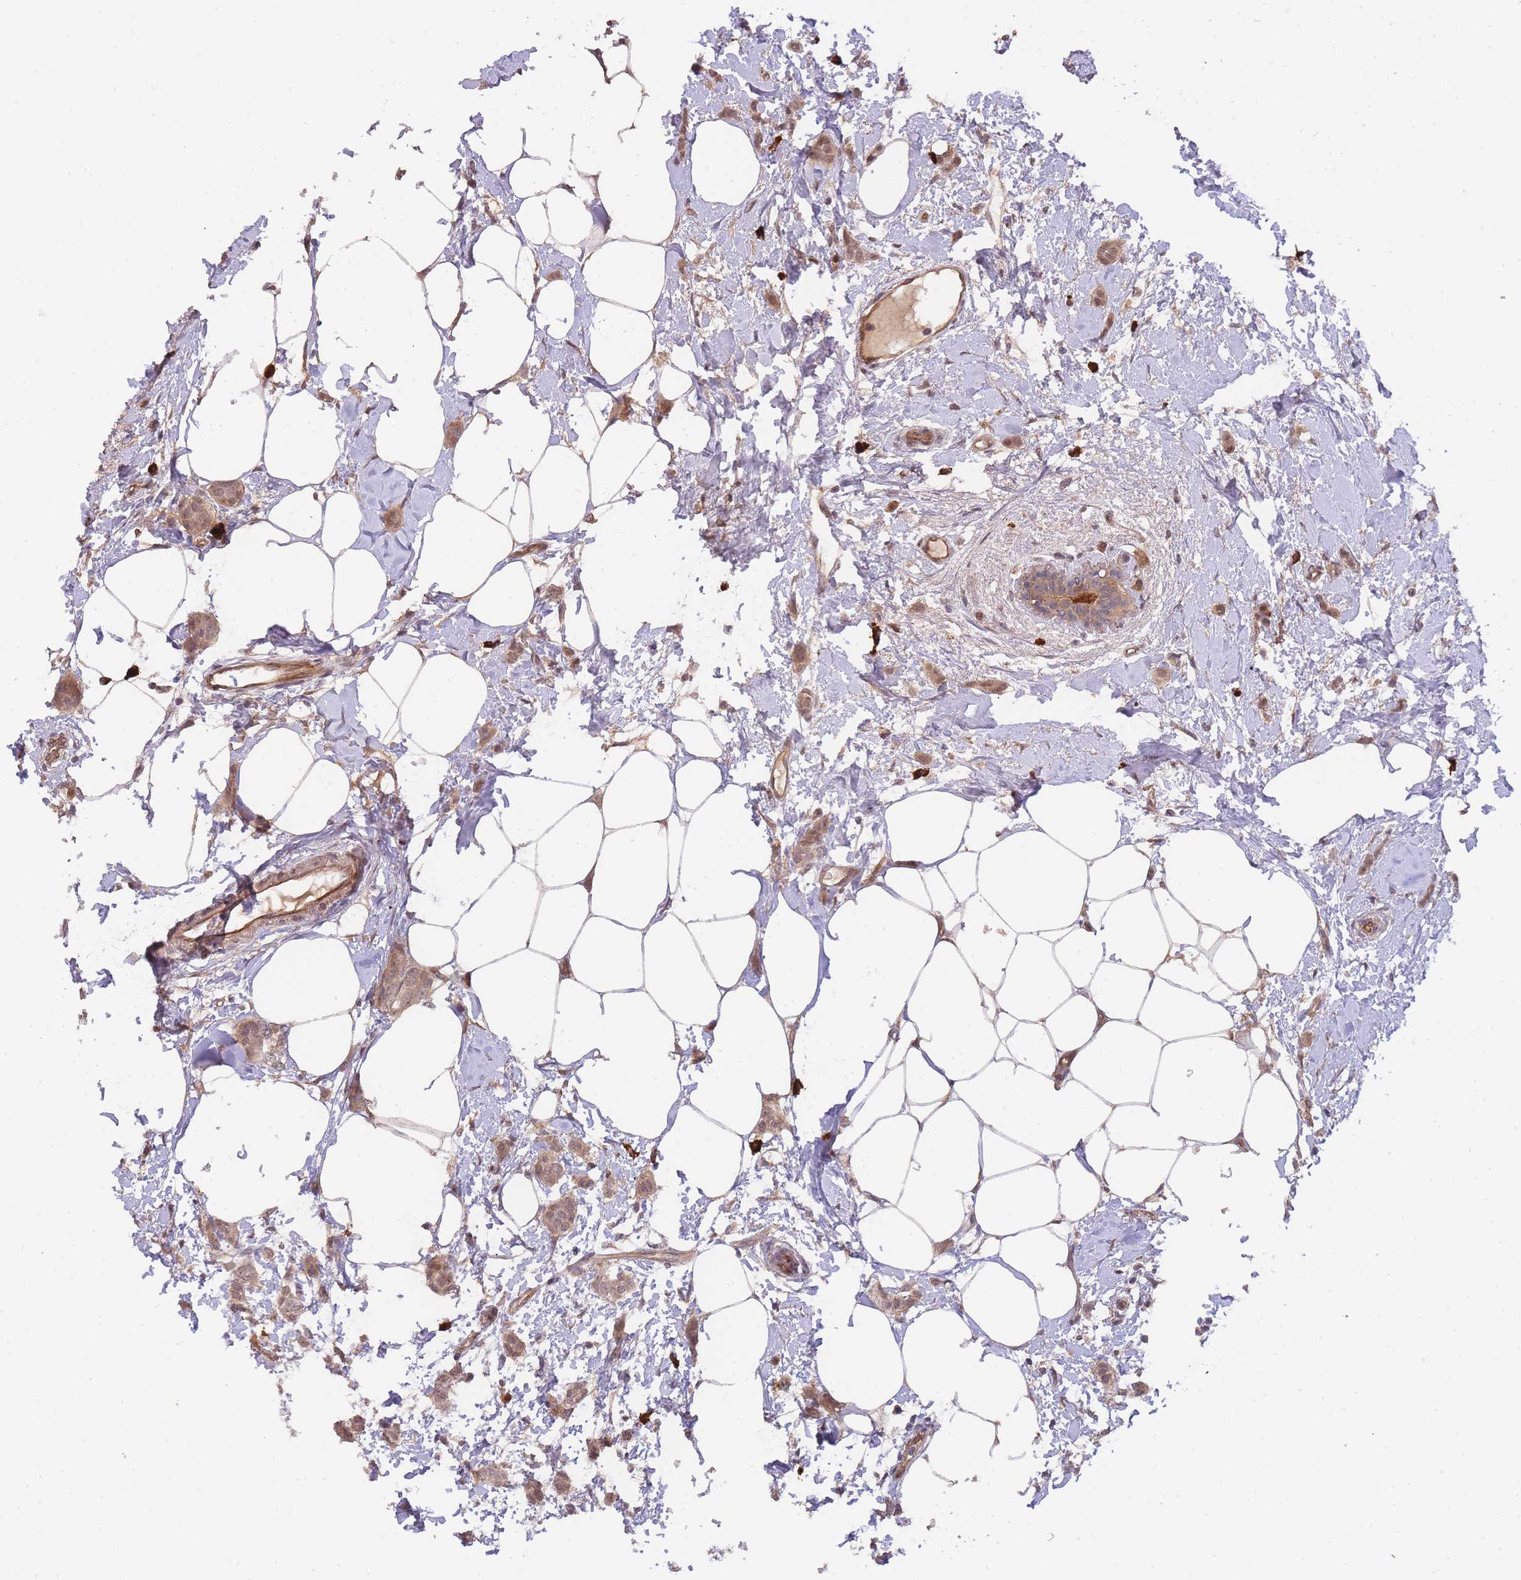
{"staining": {"intensity": "moderate", "quantity": ">75%", "location": "cytoplasmic/membranous"}, "tissue": "breast cancer", "cell_type": "Tumor cells", "image_type": "cancer", "snomed": [{"axis": "morphology", "description": "Duct carcinoma"}, {"axis": "topography", "description": "Breast"}], "caption": "An image showing moderate cytoplasmic/membranous staining in about >75% of tumor cells in breast cancer, as visualized by brown immunohistochemical staining.", "gene": "SMC6", "patient": {"sex": "female", "age": 72}}